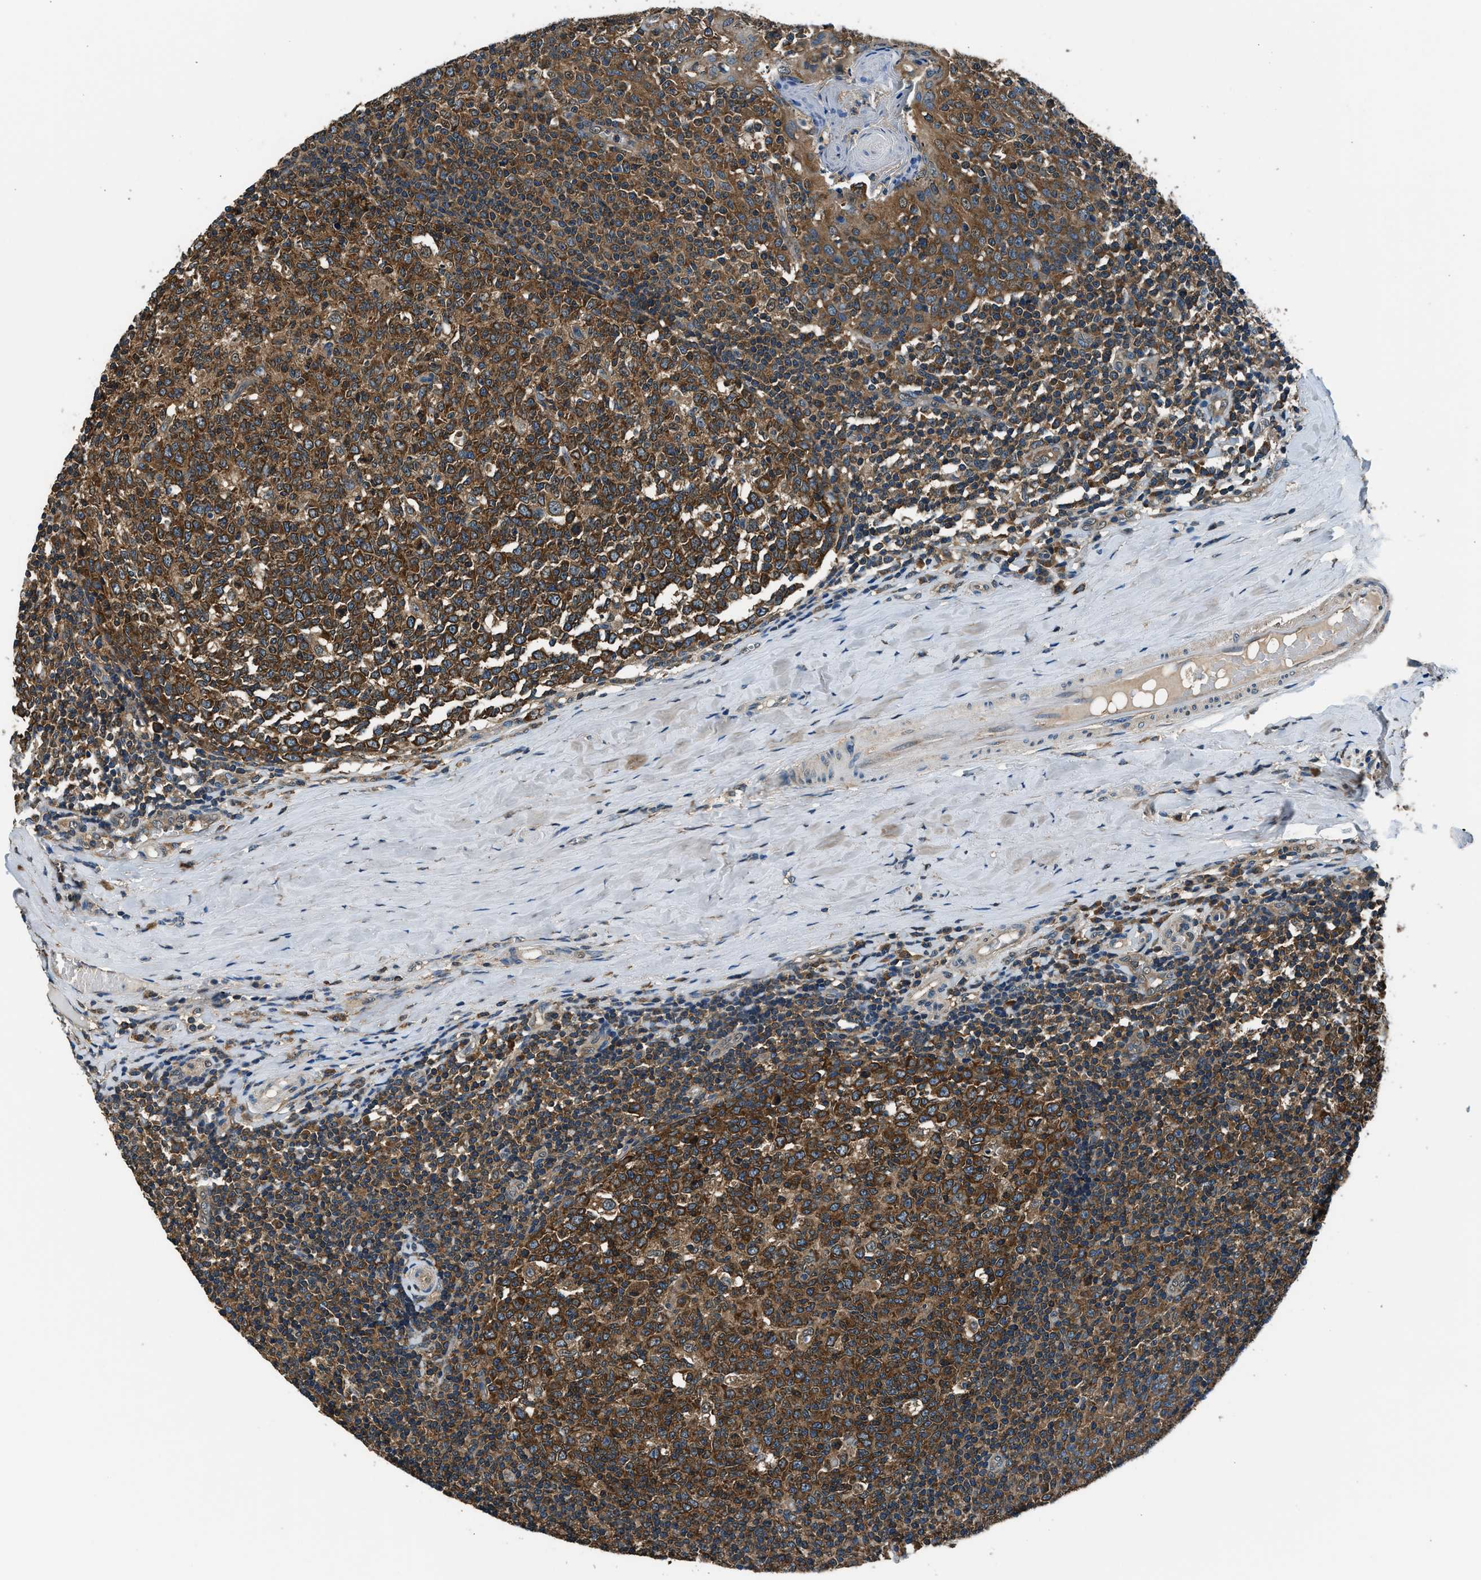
{"staining": {"intensity": "strong", "quantity": ">75%", "location": "cytoplasmic/membranous"}, "tissue": "tonsil", "cell_type": "Germinal center cells", "image_type": "normal", "snomed": [{"axis": "morphology", "description": "Normal tissue, NOS"}, {"axis": "topography", "description": "Tonsil"}], "caption": "Brown immunohistochemical staining in unremarkable tonsil reveals strong cytoplasmic/membranous staining in approximately >75% of germinal center cells. The protein is shown in brown color, while the nuclei are stained blue.", "gene": "ARFGAP2", "patient": {"sex": "female", "age": 19}}